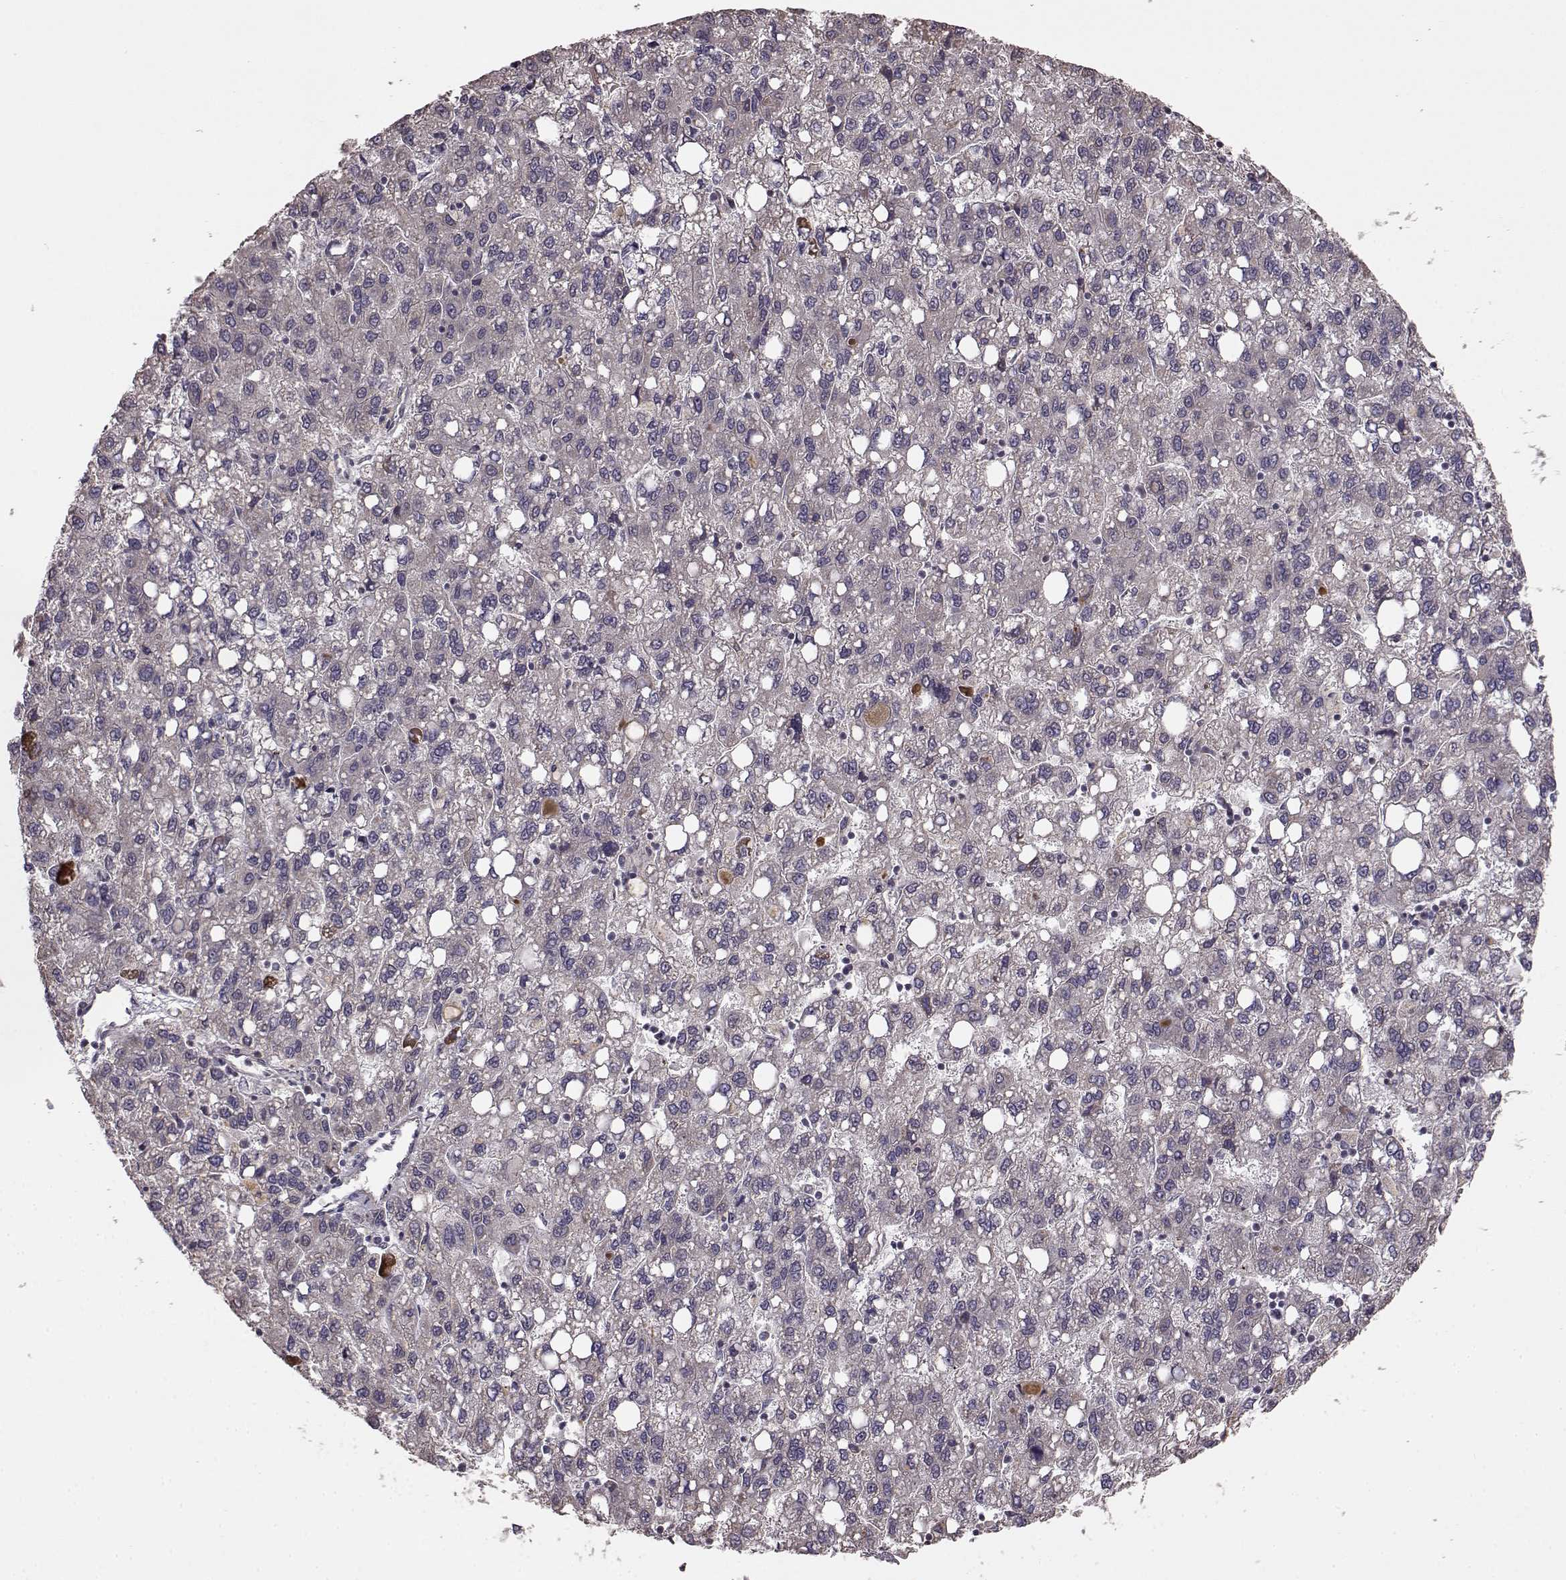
{"staining": {"intensity": "negative", "quantity": "none", "location": "none"}, "tissue": "liver cancer", "cell_type": "Tumor cells", "image_type": "cancer", "snomed": [{"axis": "morphology", "description": "Carcinoma, Hepatocellular, NOS"}, {"axis": "topography", "description": "Liver"}], "caption": "This is an IHC micrograph of human hepatocellular carcinoma (liver). There is no expression in tumor cells.", "gene": "BACH2", "patient": {"sex": "female", "age": 82}}